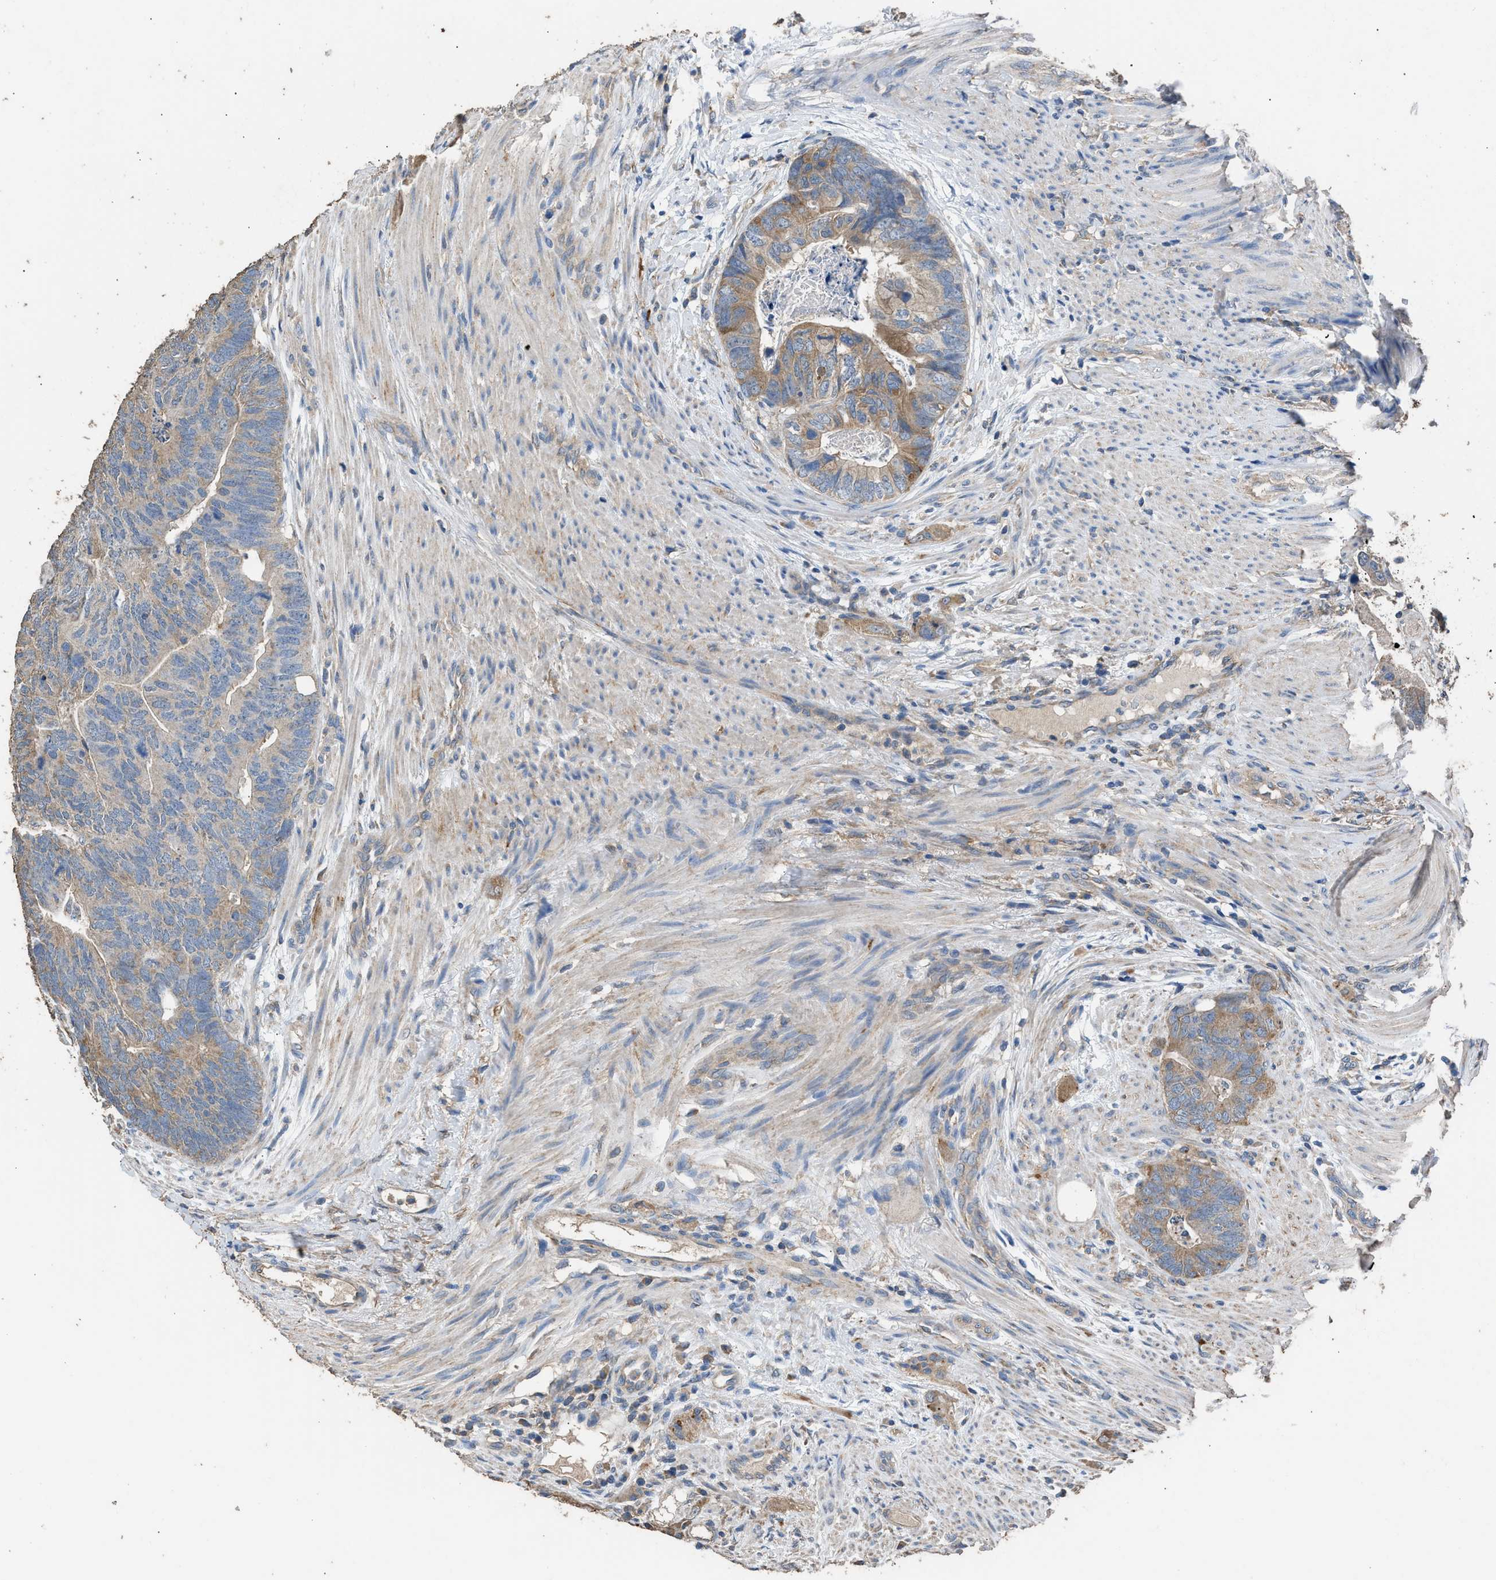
{"staining": {"intensity": "weak", "quantity": "25%-75%", "location": "cytoplasmic/membranous"}, "tissue": "colorectal cancer", "cell_type": "Tumor cells", "image_type": "cancer", "snomed": [{"axis": "morphology", "description": "Adenocarcinoma, NOS"}, {"axis": "topography", "description": "Colon"}], "caption": "Weak cytoplasmic/membranous positivity is seen in approximately 25%-75% of tumor cells in colorectal adenocarcinoma.", "gene": "ITSN1", "patient": {"sex": "female", "age": 67}}